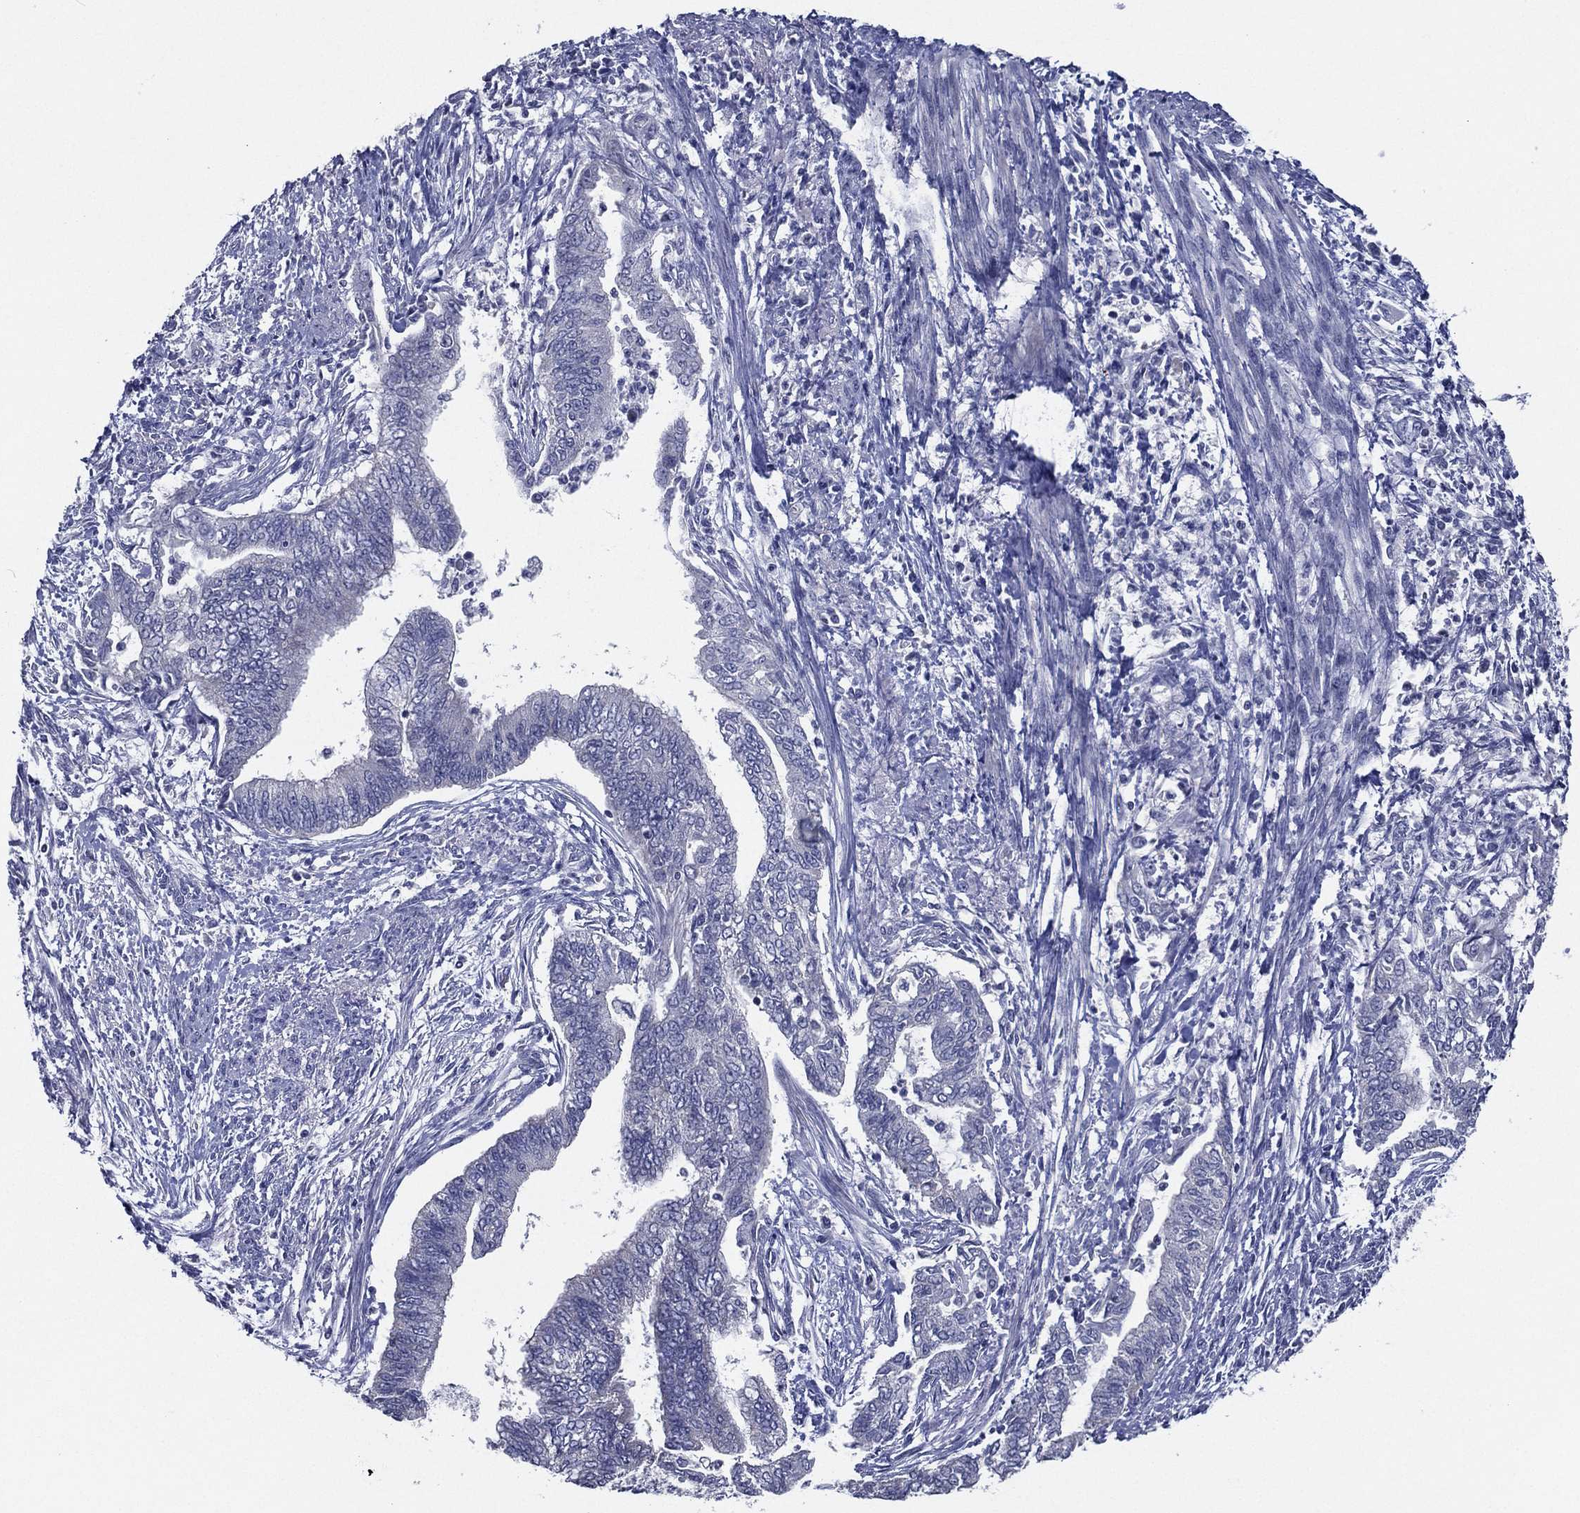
{"staining": {"intensity": "negative", "quantity": "none", "location": "none"}, "tissue": "endometrial cancer", "cell_type": "Tumor cells", "image_type": "cancer", "snomed": [{"axis": "morphology", "description": "Adenocarcinoma, NOS"}, {"axis": "topography", "description": "Endometrium"}], "caption": "A micrograph of endometrial cancer (adenocarcinoma) stained for a protein demonstrates no brown staining in tumor cells.", "gene": "SLC13A4", "patient": {"sex": "female", "age": 65}}